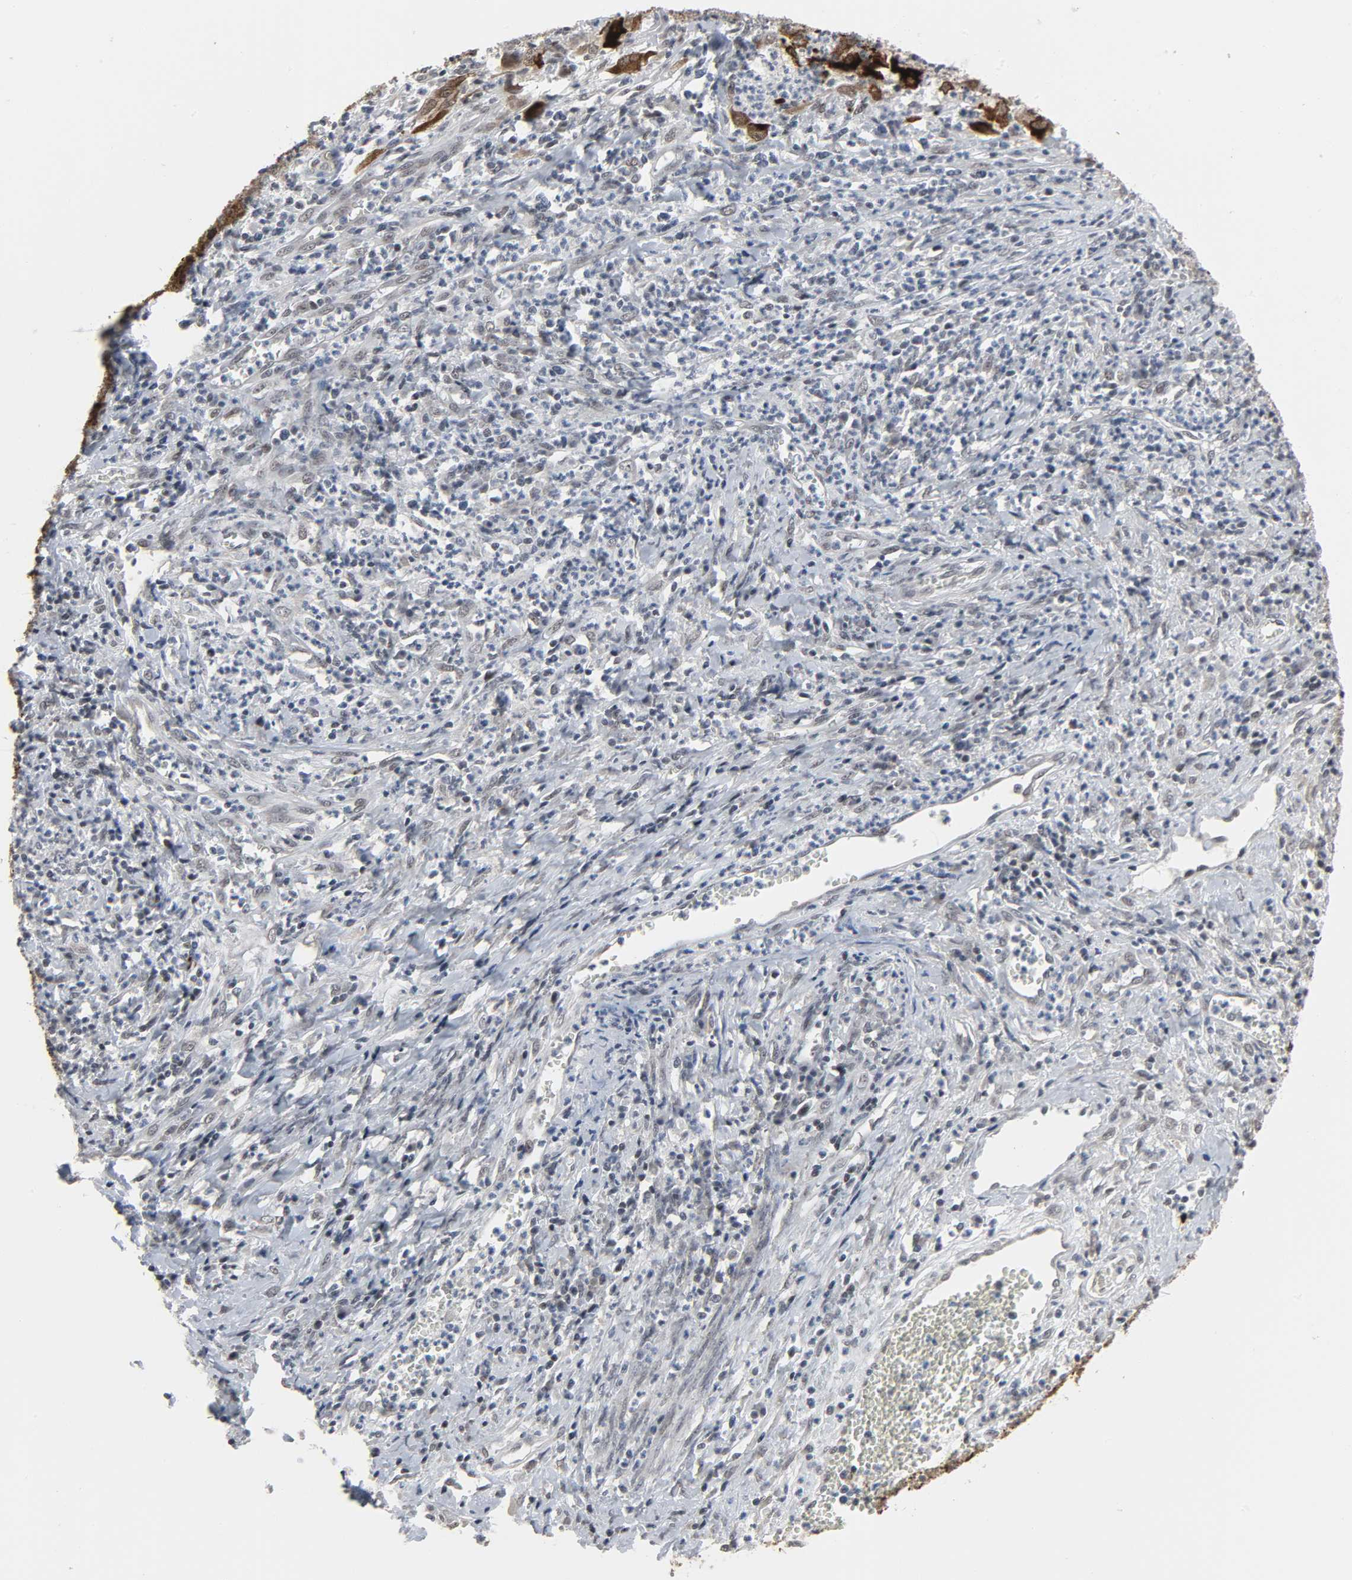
{"staining": {"intensity": "strong", "quantity": "25%-75%", "location": "cytoplasmic/membranous"}, "tissue": "cervical cancer", "cell_type": "Tumor cells", "image_type": "cancer", "snomed": [{"axis": "morphology", "description": "Squamous cell carcinoma, NOS"}, {"axis": "topography", "description": "Cervix"}], "caption": "Cervical cancer tissue exhibits strong cytoplasmic/membranous expression in about 25%-75% of tumor cells, visualized by immunohistochemistry.", "gene": "MUC1", "patient": {"sex": "female", "age": 32}}